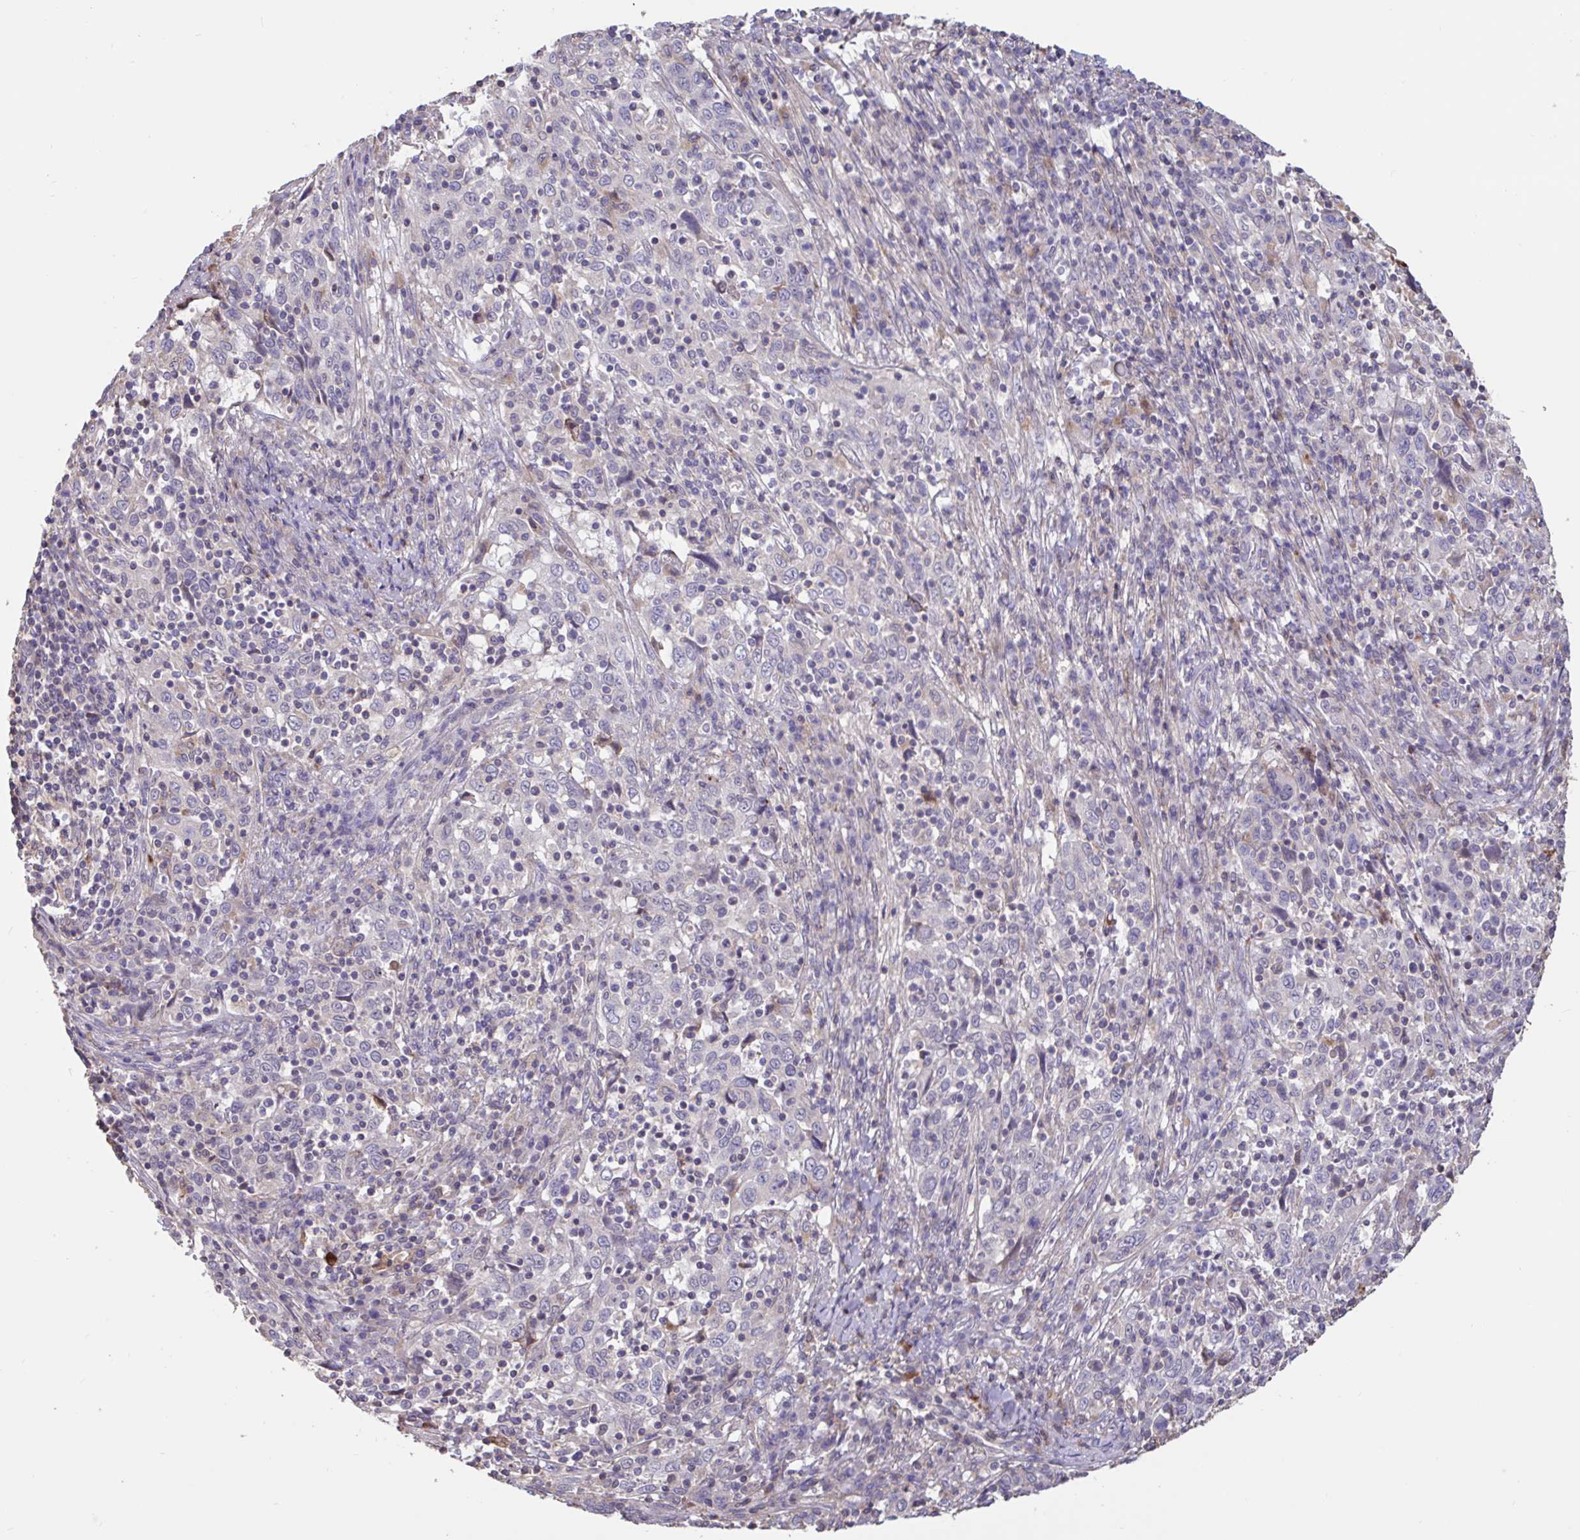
{"staining": {"intensity": "negative", "quantity": "none", "location": "none"}, "tissue": "cervical cancer", "cell_type": "Tumor cells", "image_type": "cancer", "snomed": [{"axis": "morphology", "description": "Squamous cell carcinoma, NOS"}, {"axis": "topography", "description": "Cervix"}], "caption": "This is an immunohistochemistry micrograph of human cervical squamous cell carcinoma. There is no expression in tumor cells.", "gene": "DDX39A", "patient": {"sex": "female", "age": 46}}